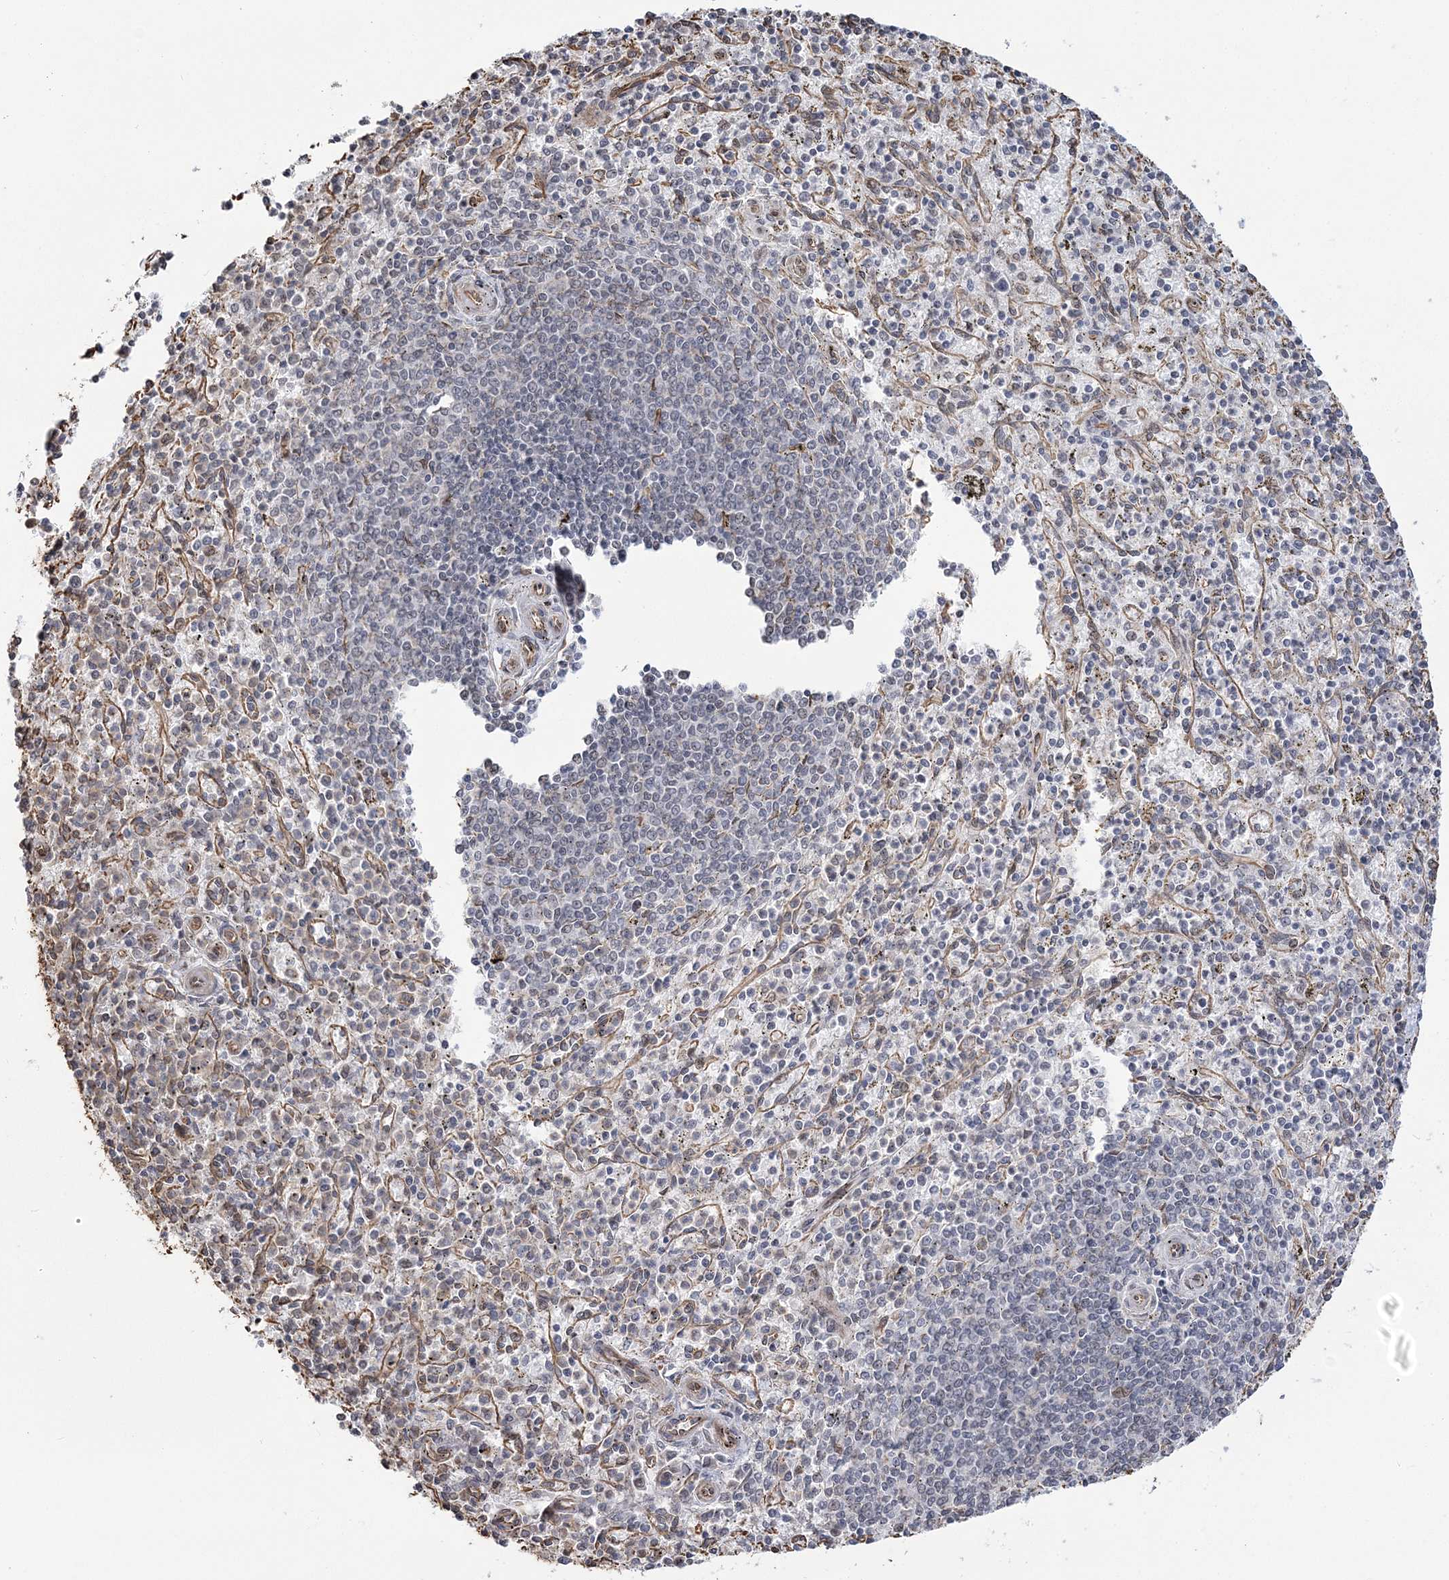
{"staining": {"intensity": "negative", "quantity": "none", "location": "none"}, "tissue": "spleen", "cell_type": "Cells in red pulp", "image_type": "normal", "snomed": [{"axis": "morphology", "description": "Normal tissue, NOS"}, {"axis": "topography", "description": "Spleen"}], "caption": "Protein analysis of unremarkable spleen exhibits no significant expression in cells in red pulp.", "gene": "ATP11B", "patient": {"sex": "male", "age": 72}}